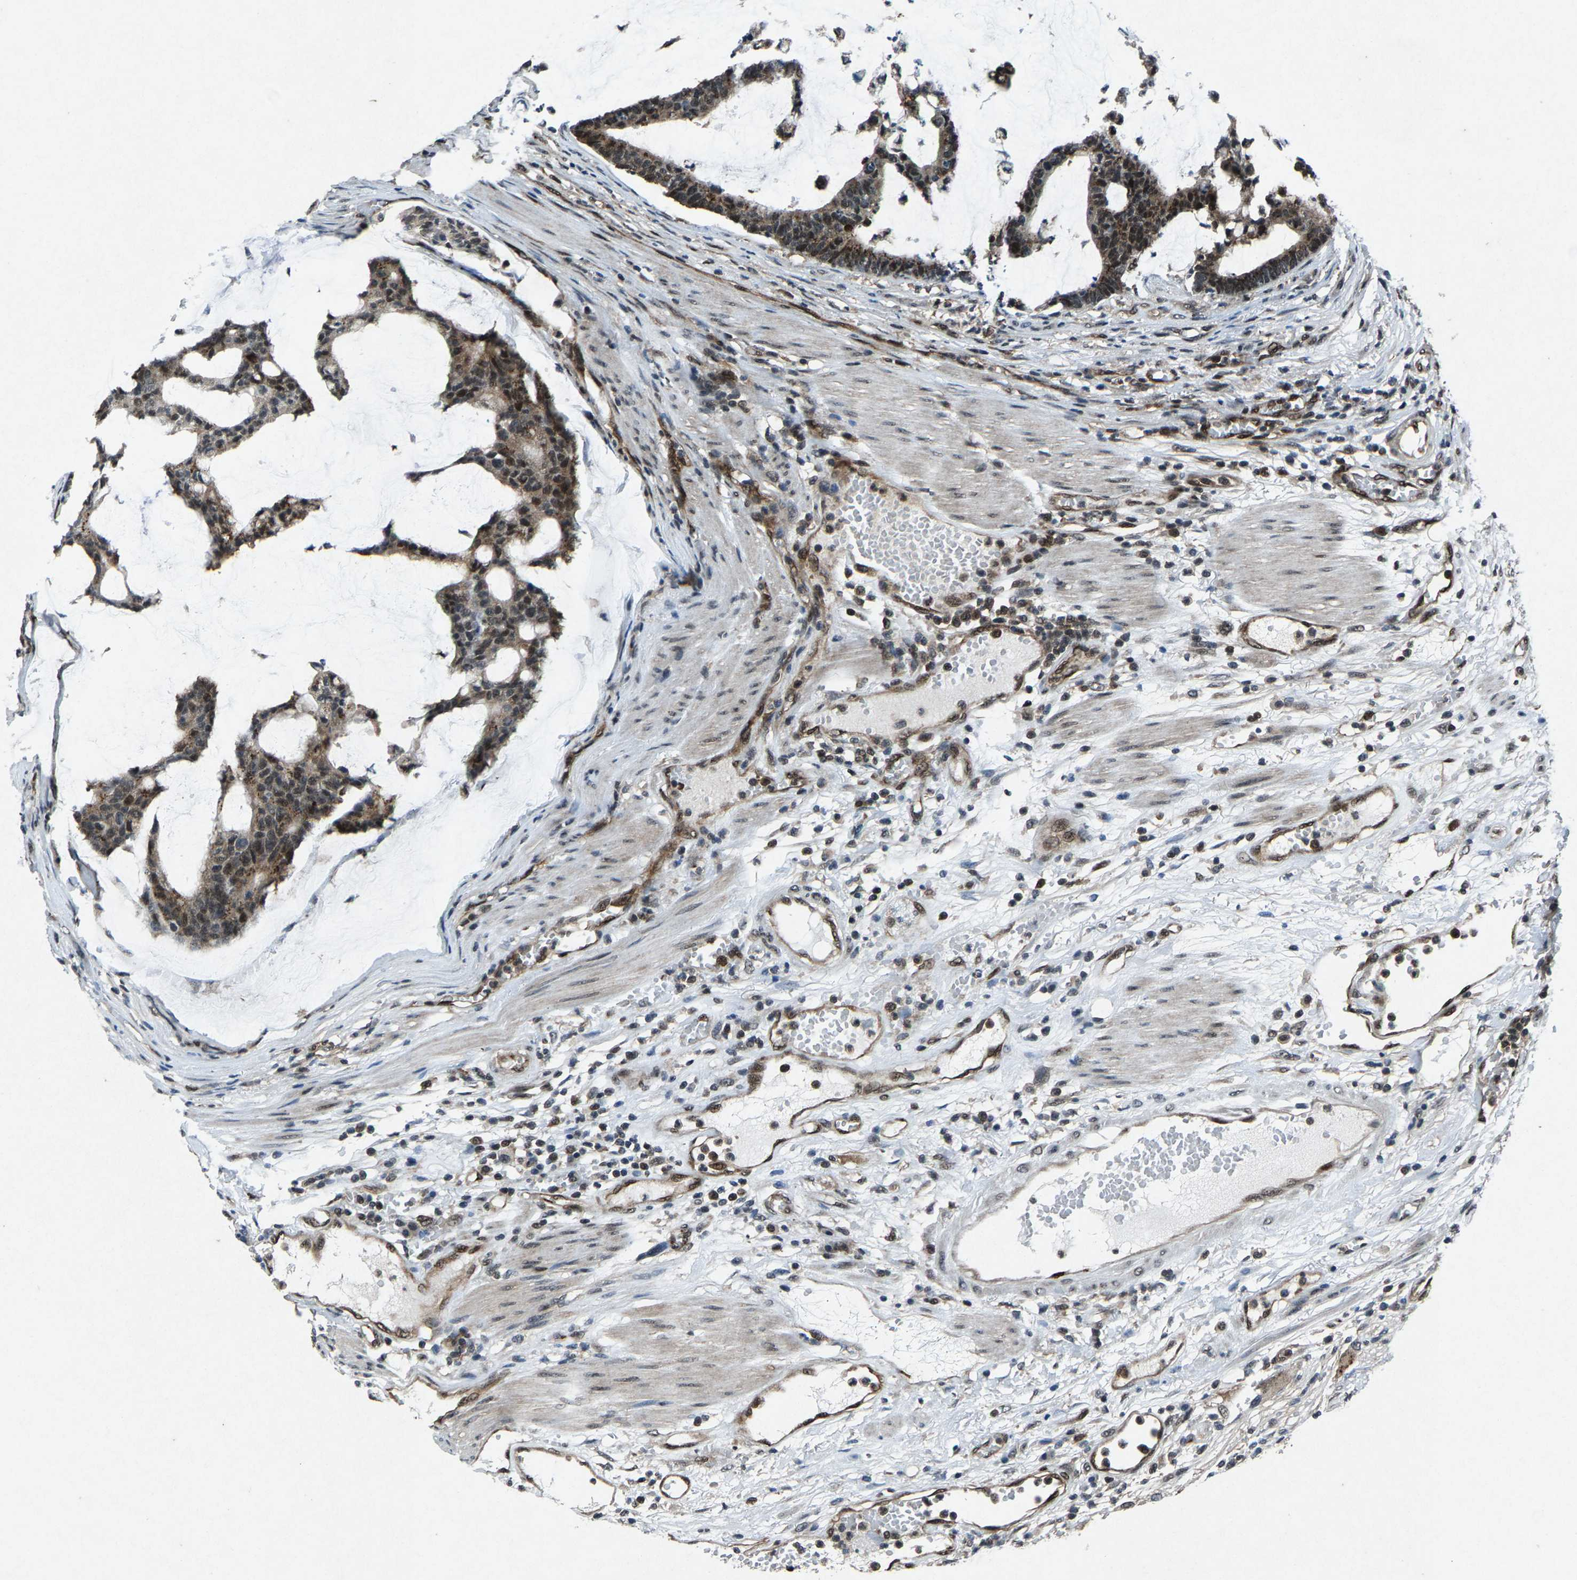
{"staining": {"intensity": "moderate", "quantity": ">75%", "location": "cytoplasmic/membranous,nuclear"}, "tissue": "colorectal cancer", "cell_type": "Tumor cells", "image_type": "cancer", "snomed": [{"axis": "morphology", "description": "Adenocarcinoma, NOS"}, {"axis": "topography", "description": "Colon"}], "caption": "DAB (3,3'-diaminobenzidine) immunohistochemical staining of colorectal adenocarcinoma shows moderate cytoplasmic/membranous and nuclear protein staining in approximately >75% of tumor cells. Nuclei are stained in blue.", "gene": "ATXN3", "patient": {"sex": "female", "age": 84}}